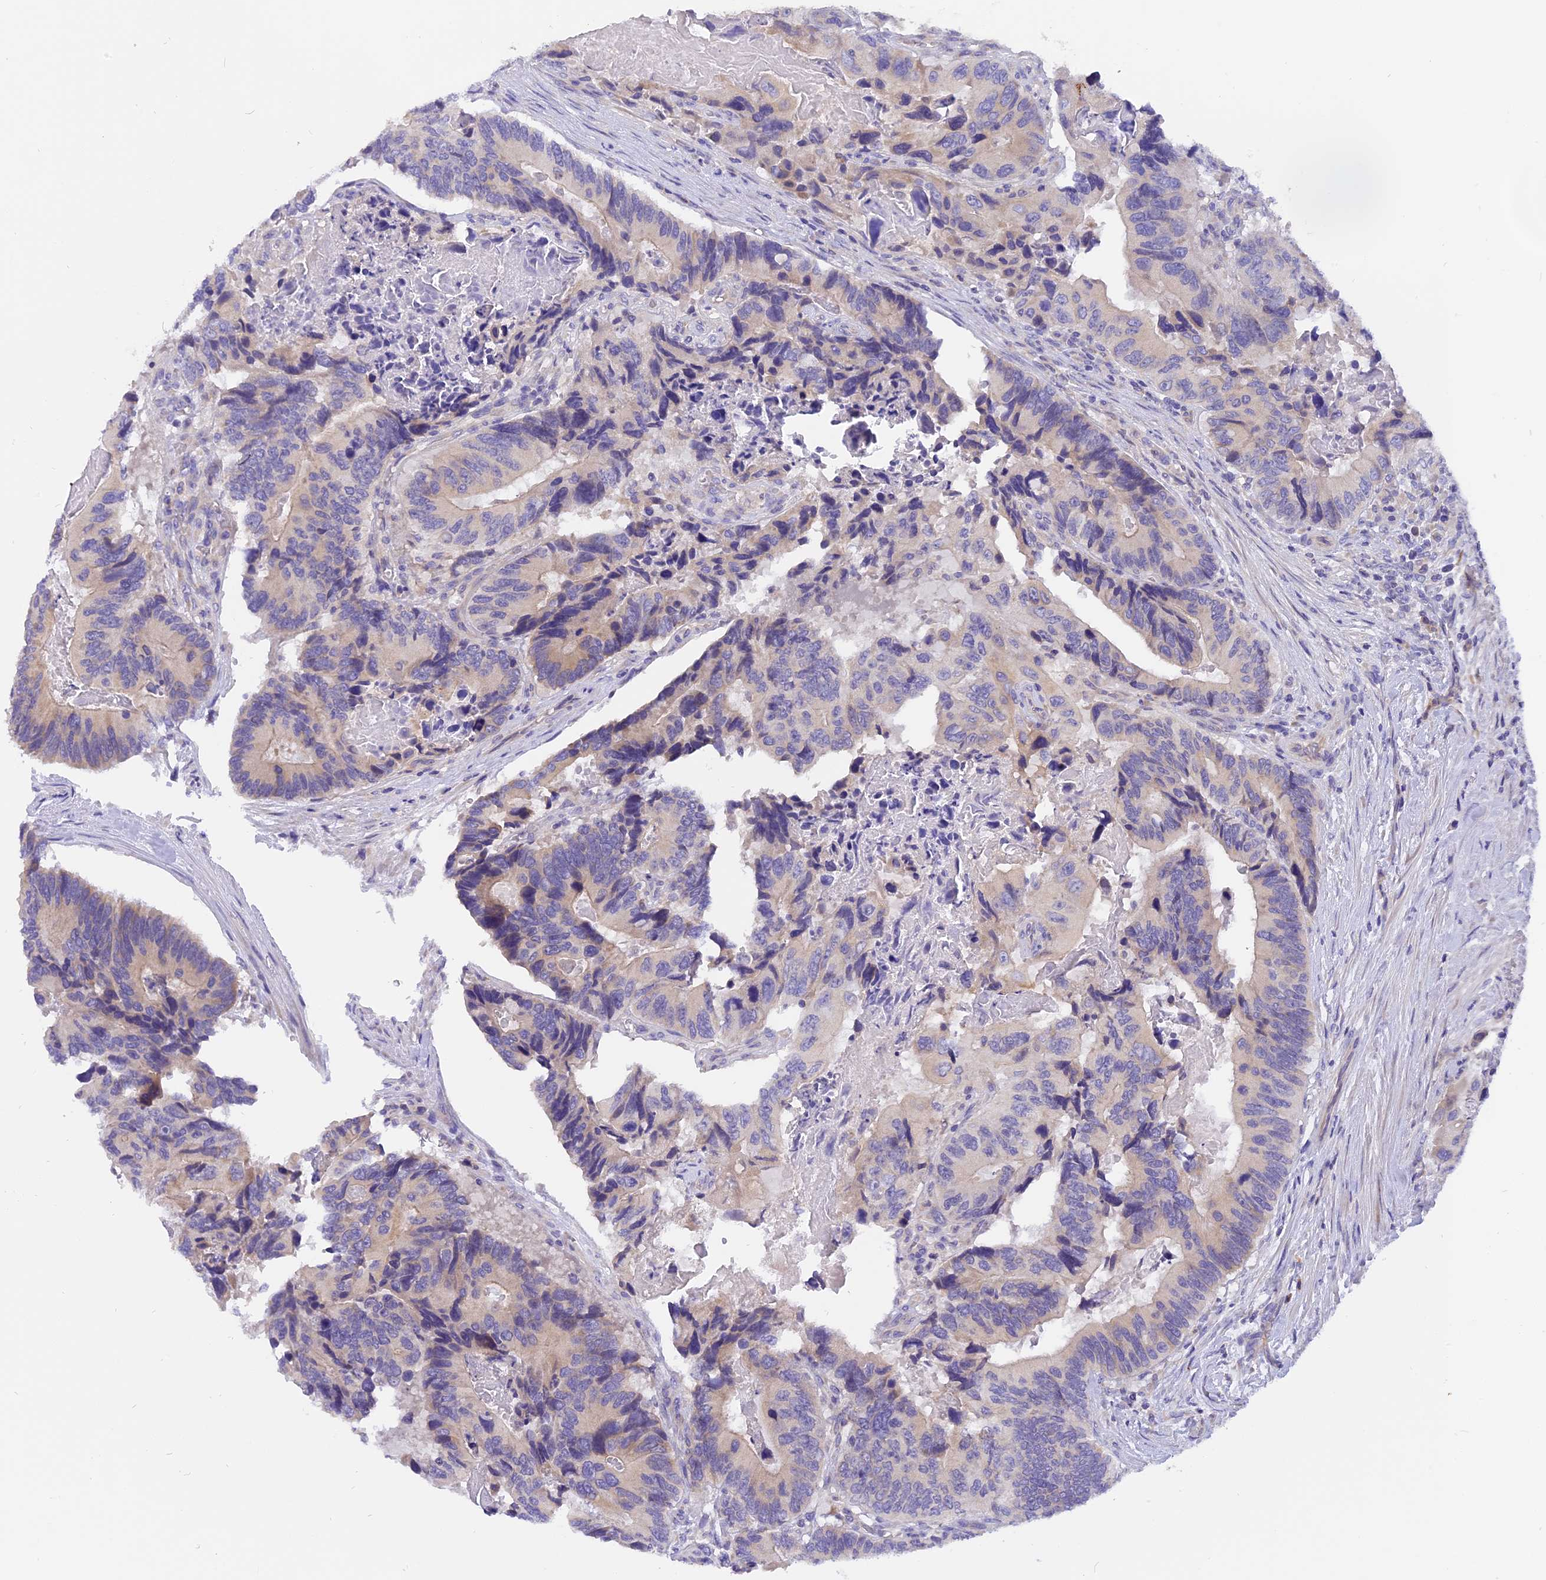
{"staining": {"intensity": "weak", "quantity": "<25%", "location": "cytoplasmic/membranous"}, "tissue": "colorectal cancer", "cell_type": "Tumor cells", "image_type": "cancer", "snomed": [{"axis": "morphology", "description": "Adenocarcinoma, NOS"}, {"axis": "topography", "description": "Colon"}], "caption": "Tumor cells show no significant protein positivity in colorectal cancer (adenocarcinoma).", "gene": "TRIM3", "patient": {"sex": "male", "age": 84}}